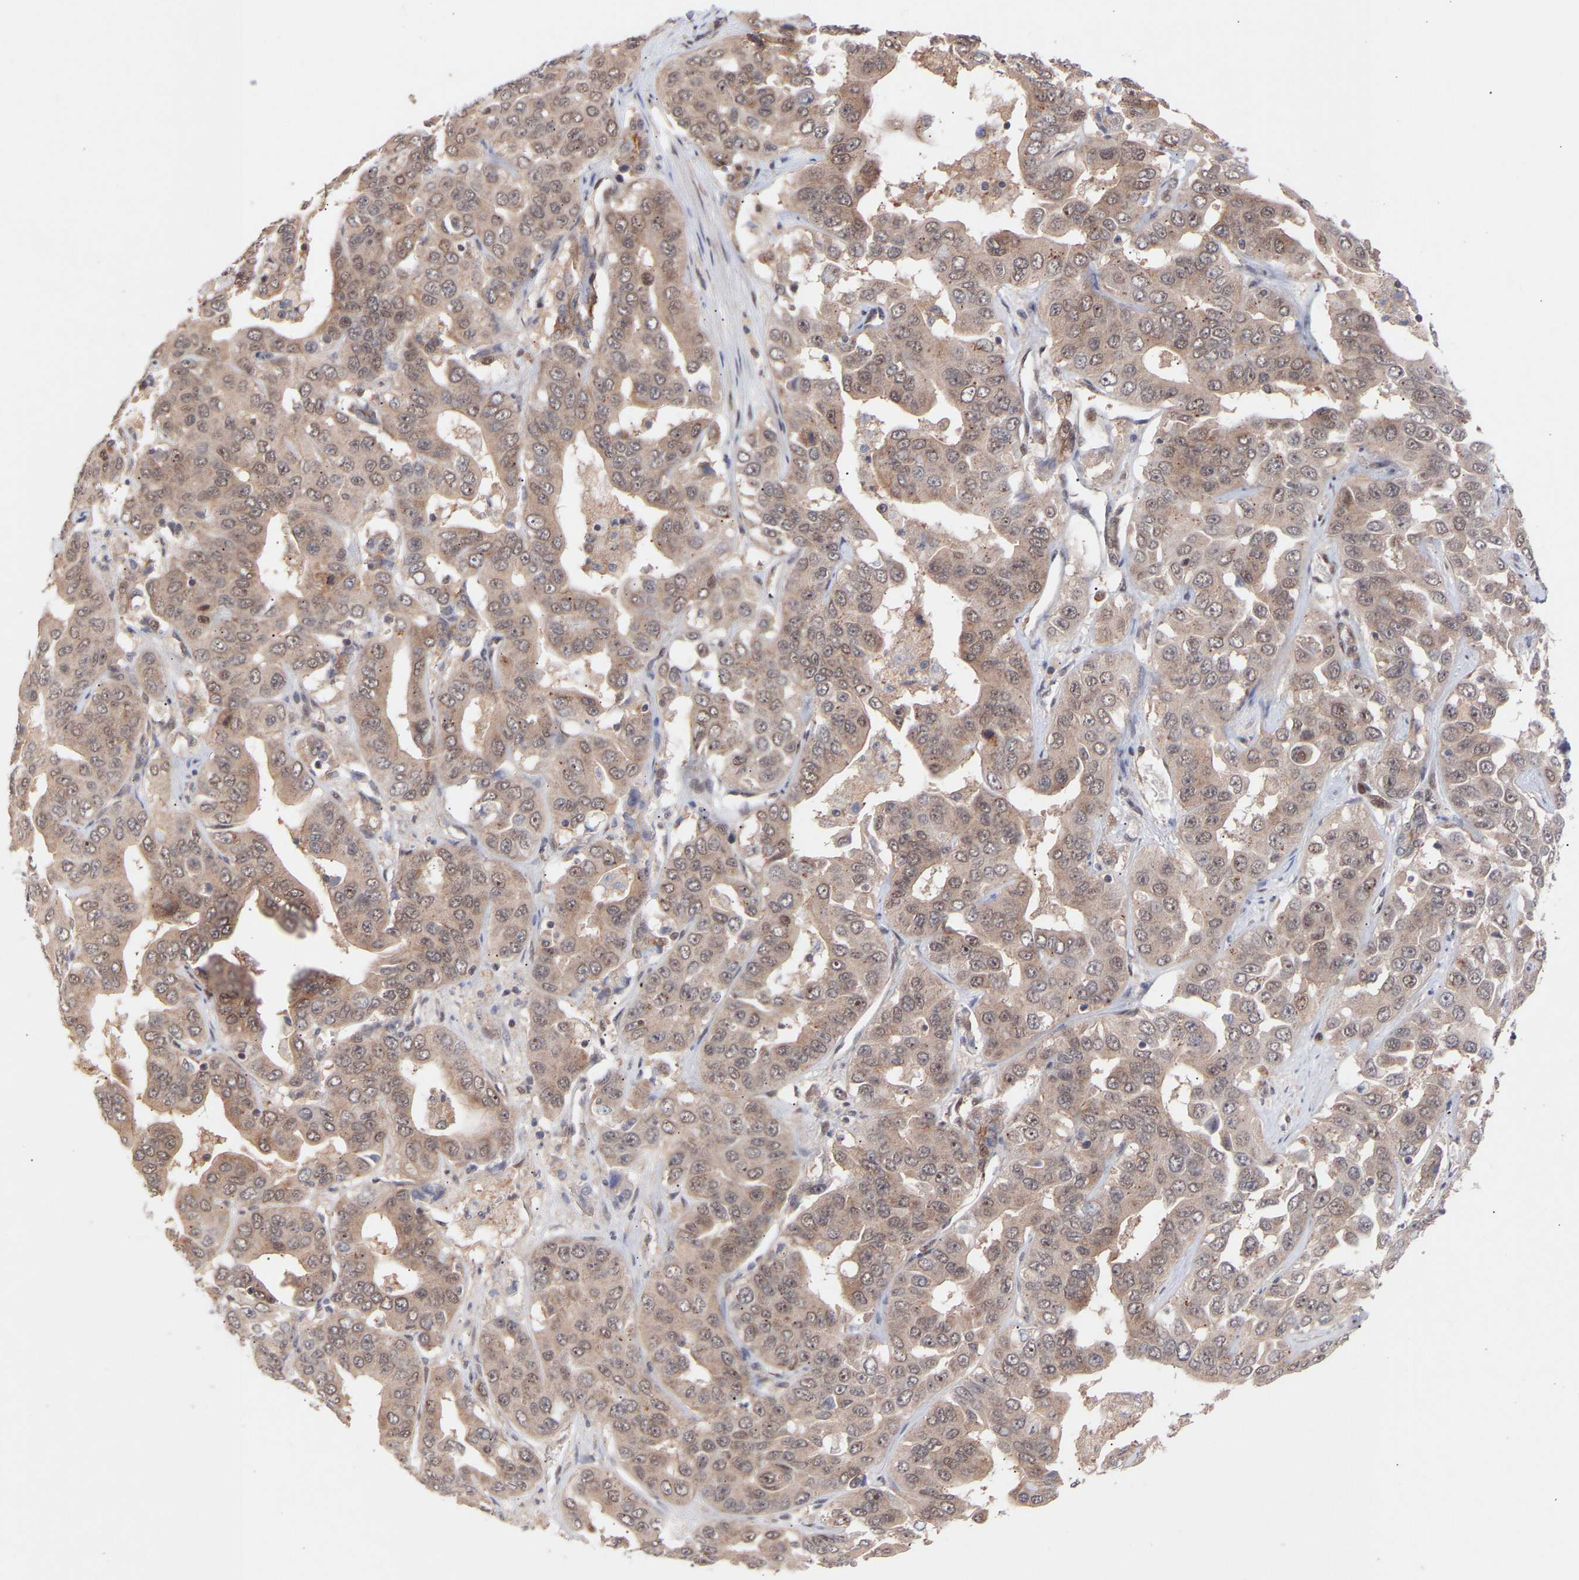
{"staining": {"intensity": "weak", "quantity": ">75%", "location": "cytoplasmic/membranous,nuclear"}, "tissue": "liver cancer", "cell_type": "Tumor cells", "image_type": "cancer", "snomed": [{"axis": "morphology", "description": "Cholangiocarcinoma"}, {"axis": "topography", "description": "Liver"}], "caption": "Weak cytoplasmic/membranous and nuclear protein staining is appreciated in about >75% of tumor cells in liver cancer. (DAB (3,3'-diaminobenzidine) IHC, brown staining for protein, blue staining for nuclei).", "gene": "PDLIM5", "patient": {"sex": "female", "age": 52}}